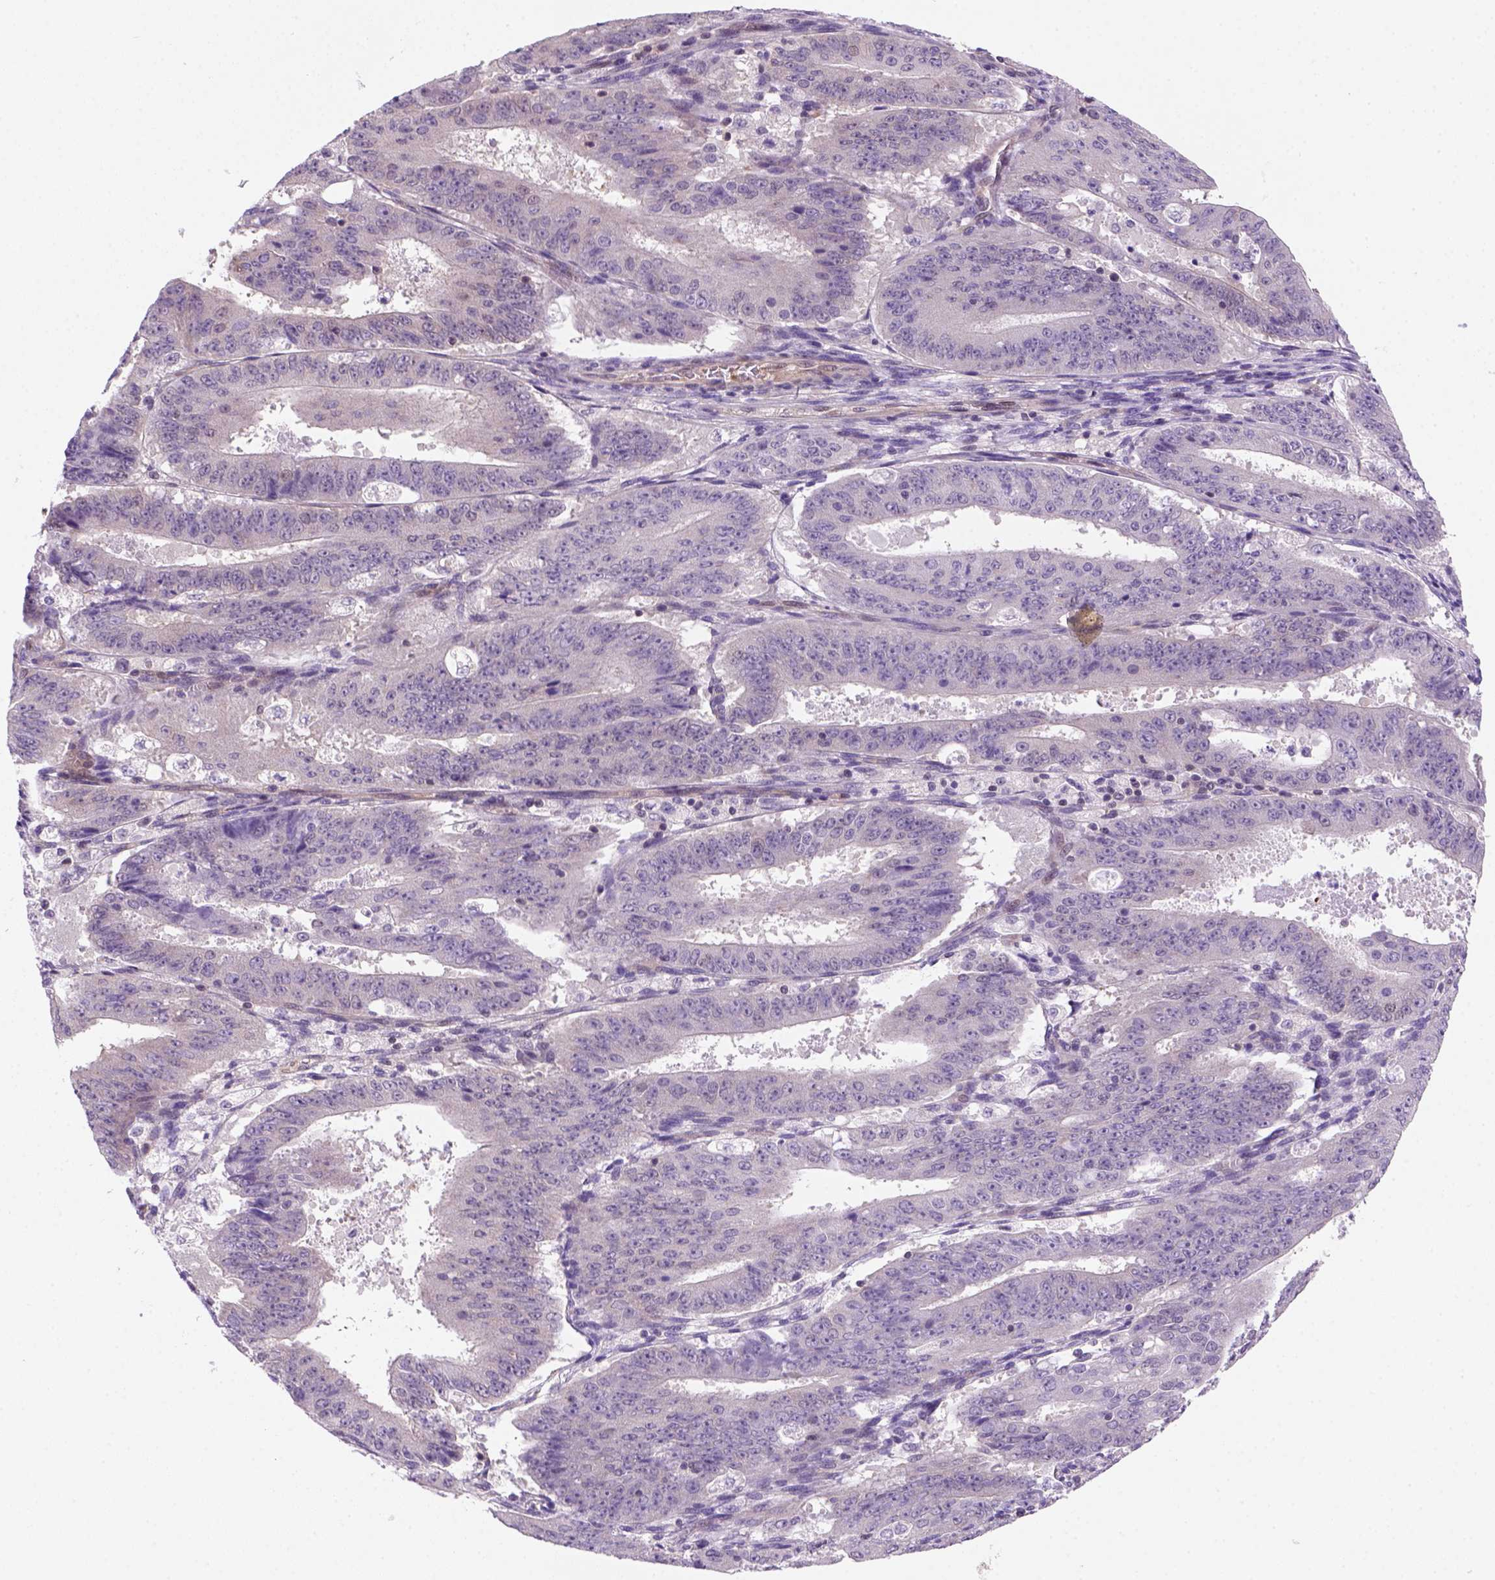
{"staining": {"intensity": "negative", "quantity": "none", "location": "none"}, "tissue": "ovarian cancer", "cell_type": "Tumor cells", "image_type": "cancer", "snomed": [{"axis": "morphology", "description": "Carcinoma, endometroid"}, {"axis": "topography", "description": "Ovary"}], "caption": "The photomicrograph demonstrates no significant staining in tumor cells of ovarian endometroid carcinoma.", "gene": "MGMT", "patient": {"sex": "female", "age": 42}}